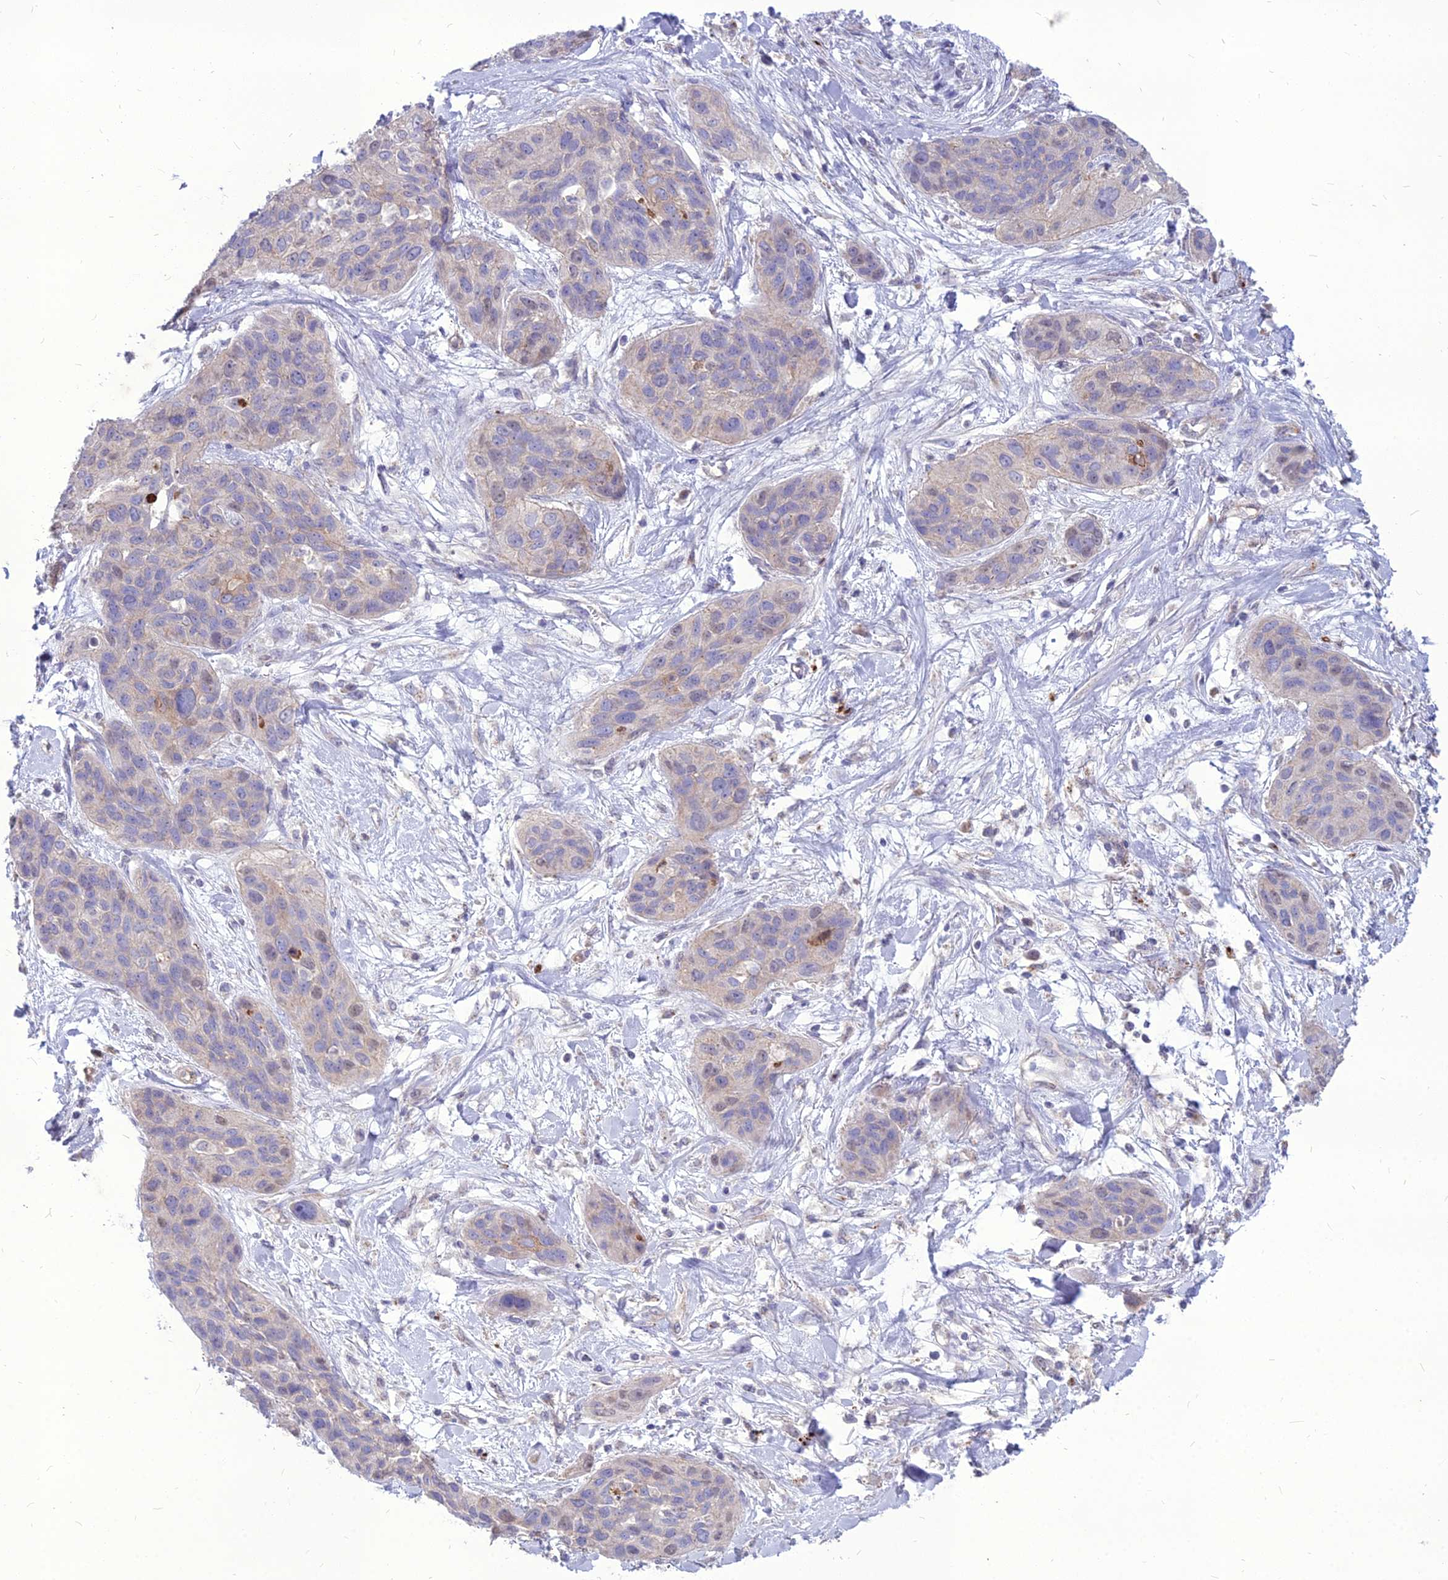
{"staining": {"intensity": "negative", "quantity": "none", "location": "none"}, "tissue": "lung cancer", "cell_type": "Tumor cells", "image_type": "cancer", "snomed": [{"axis": "morphology", "description": "Squamous cell carcinoma, NOS"}, {"axis": "topography", "description": "Lung"}], "caption": "DAB immunohistochemical staining of squamous cell carcinoma (lung) displays no significant staining in tumor cells.", "gene": "PCED1B", "patient": {"sex": "female", "age": 70}}